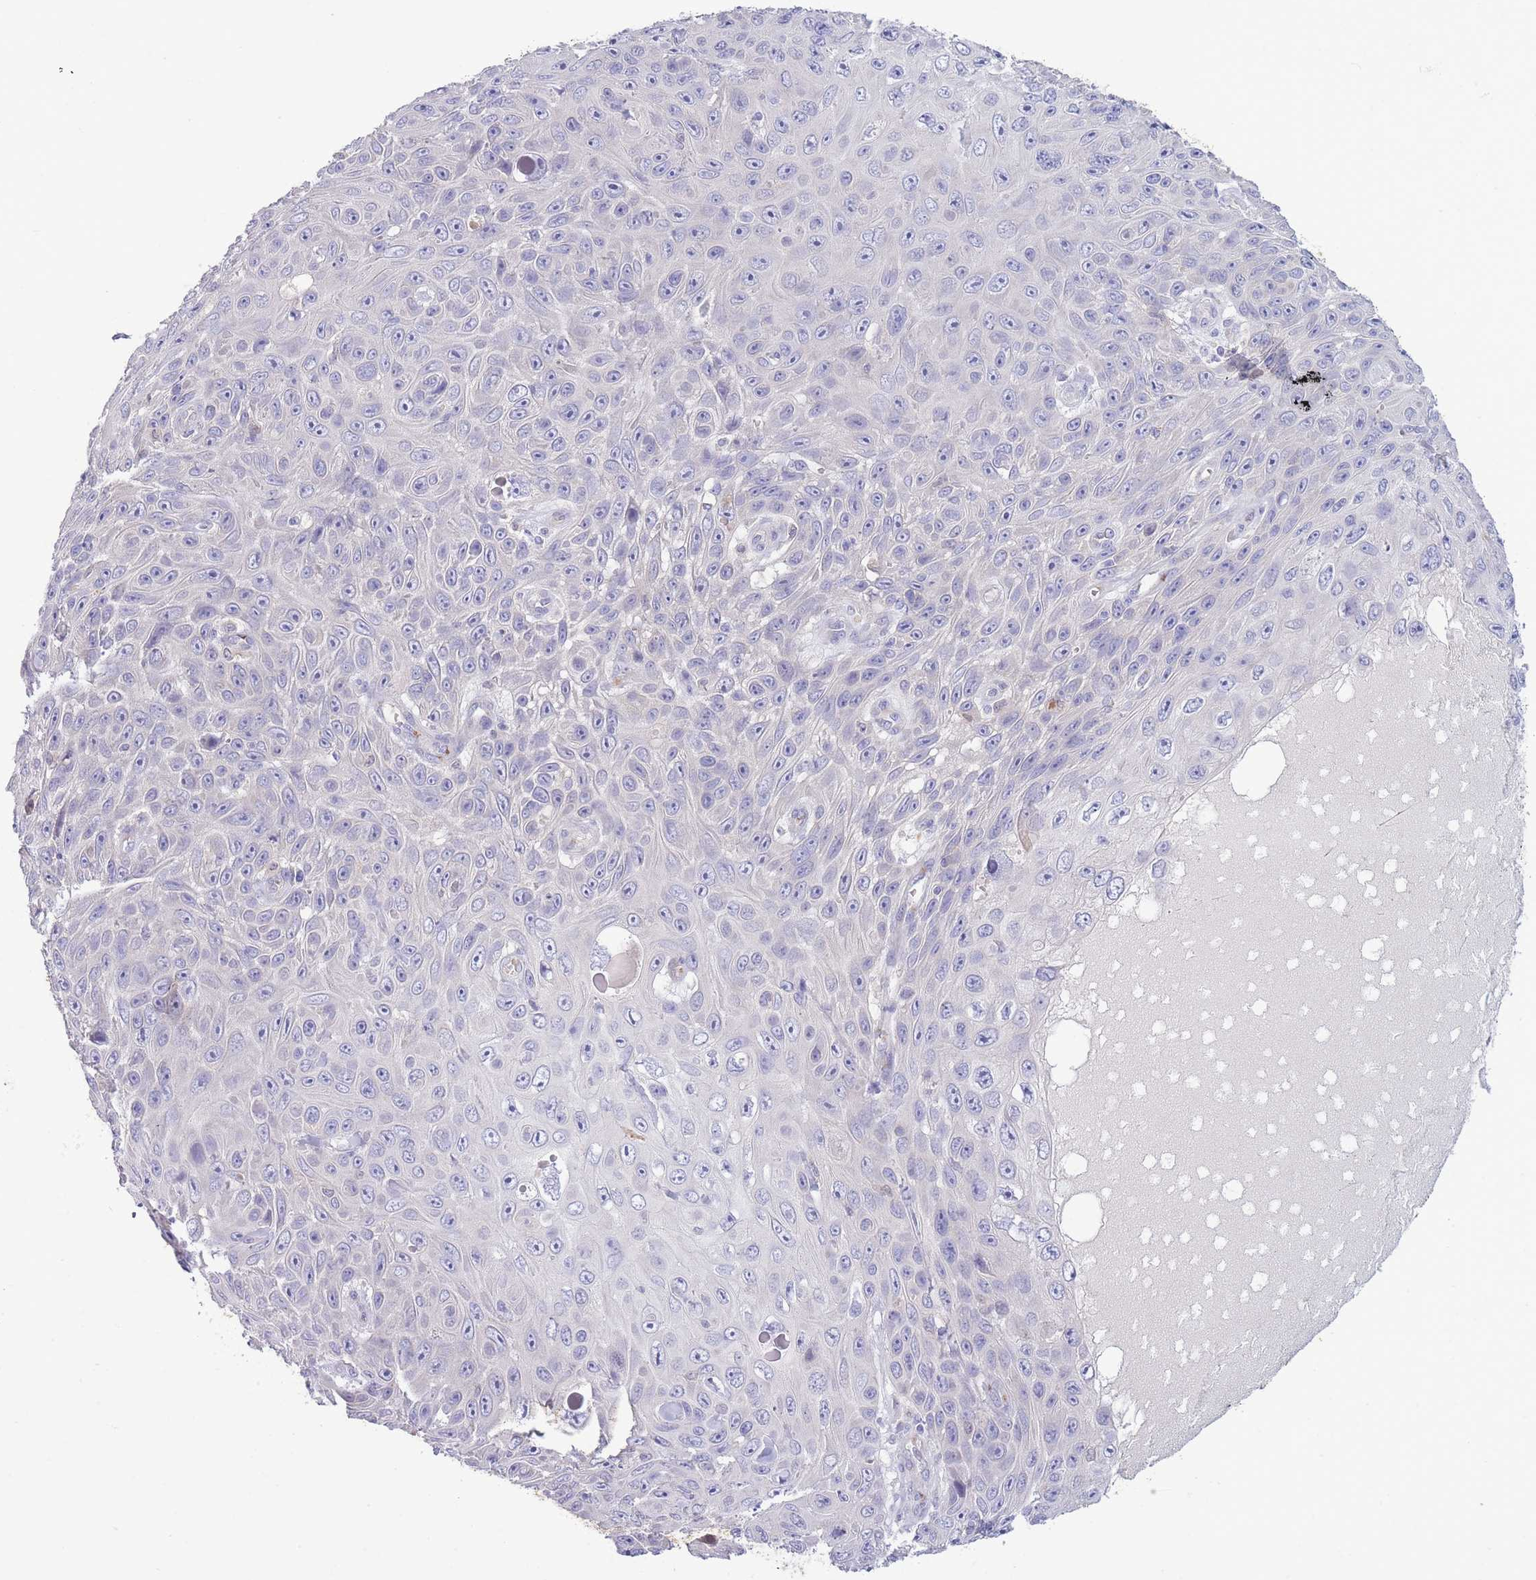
{"staining": {"intensity": "negative", "quantity": "none", "location": "none"}, "tissue": "skin cancer", "cell_type": "Tumor cells", "image_type": "cancer", "snomed": [{"axis": "morphology", "description": "Squamous cell carcinoma, NOS"}, {"axis": "topography", "description": "Skin"}], "caption": "IHC of skin cancer (squamous cell carcinoma) displays no staining in tumor cells.", "gene": "CENPM", "patient": {"sex": "male", "age": 82}}